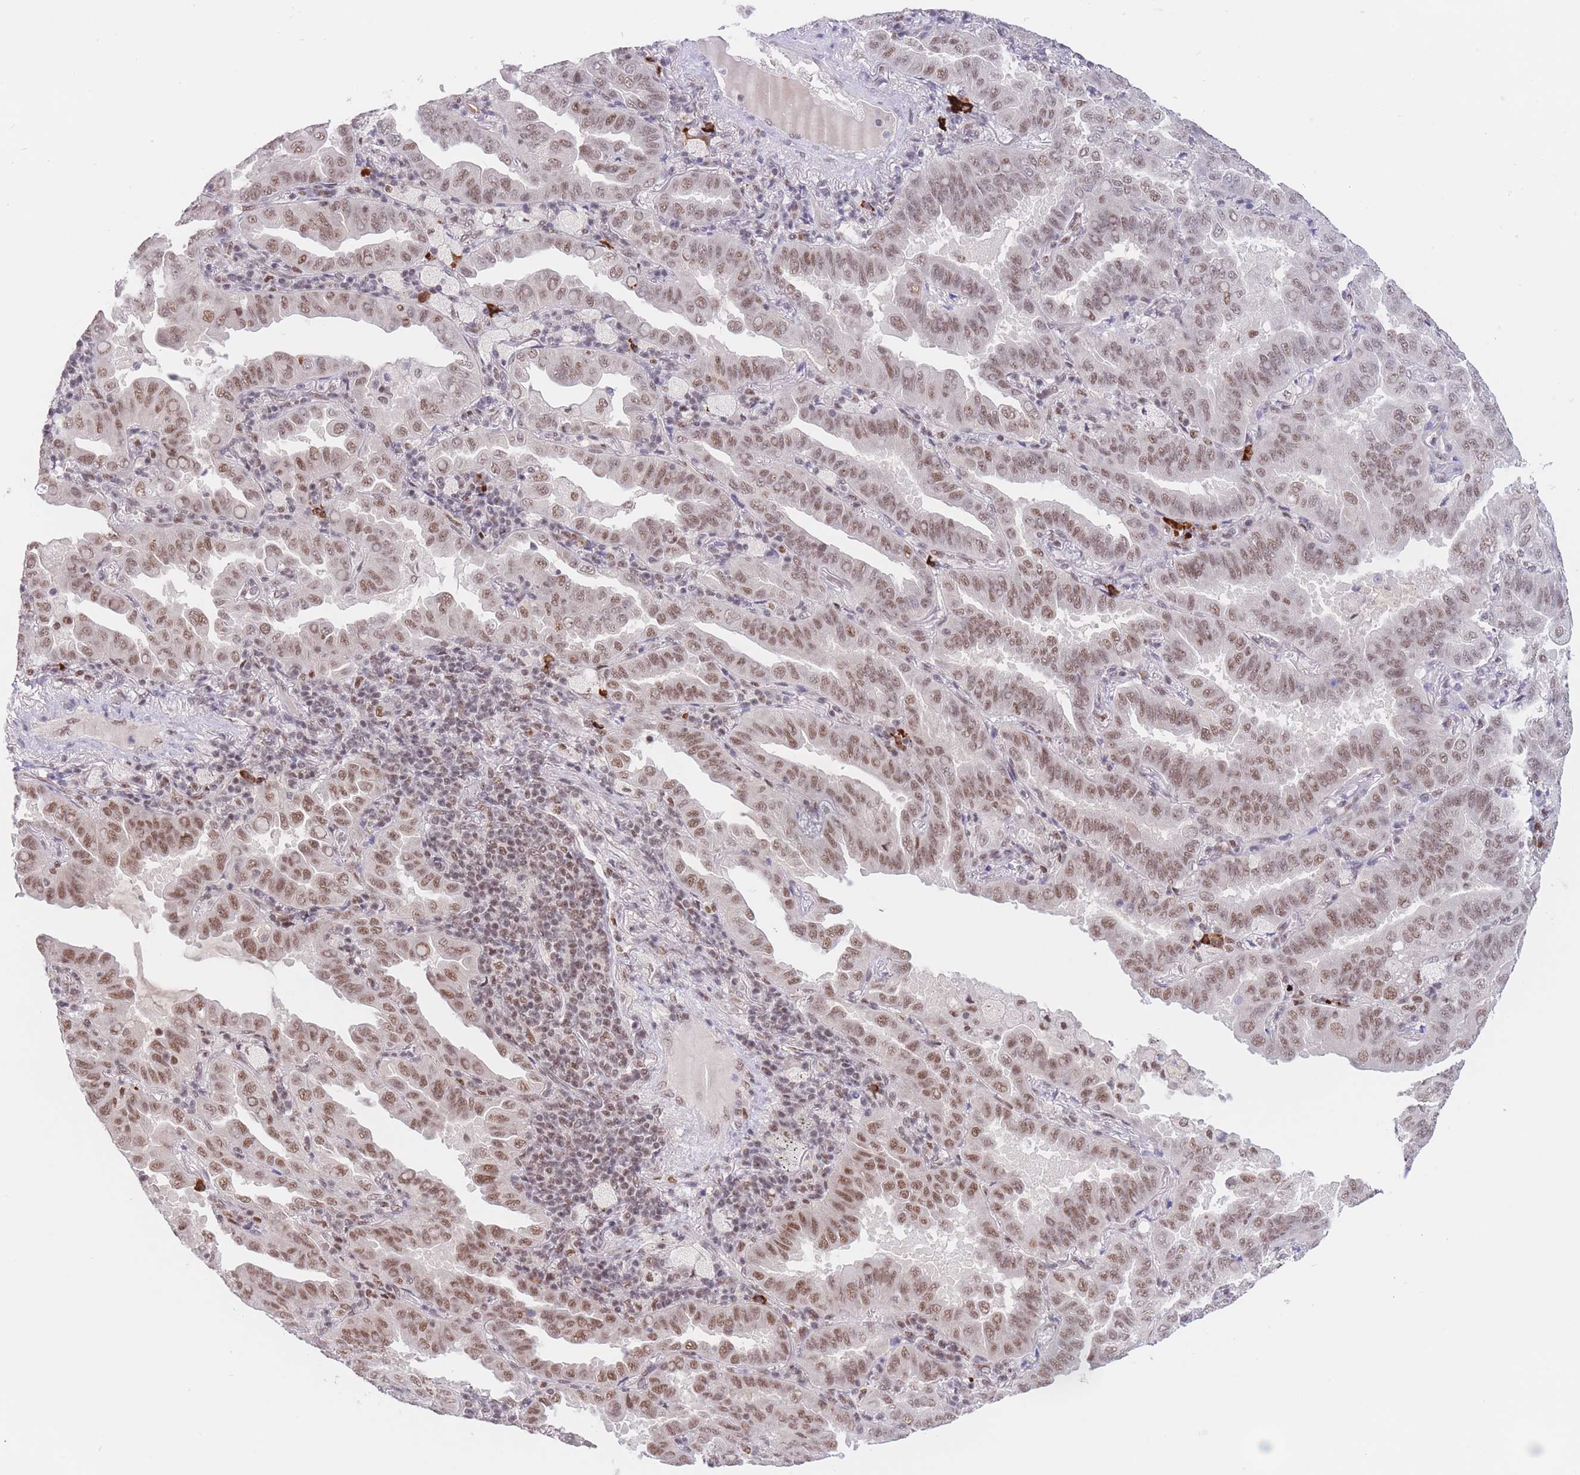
{"staining": {"intensity": "moderate", "quantity": ">75%", "location": "nuclear"}, "tissue": "lung cancer", "cell_type": "Tumor cells", "image_type": "cancer", "snomed": [{"axis": "morphology", "description": "Adenocarcinoma, NOS"}, {"axis": "topography", "description": "Lung"}], "caption": "Protein staining exhibits moderate nuclear positivity in approximately >75% of tumor cells in lung cancer.", "gene": "SMAD9", "patient": {"sex": "male", "age": 64}}